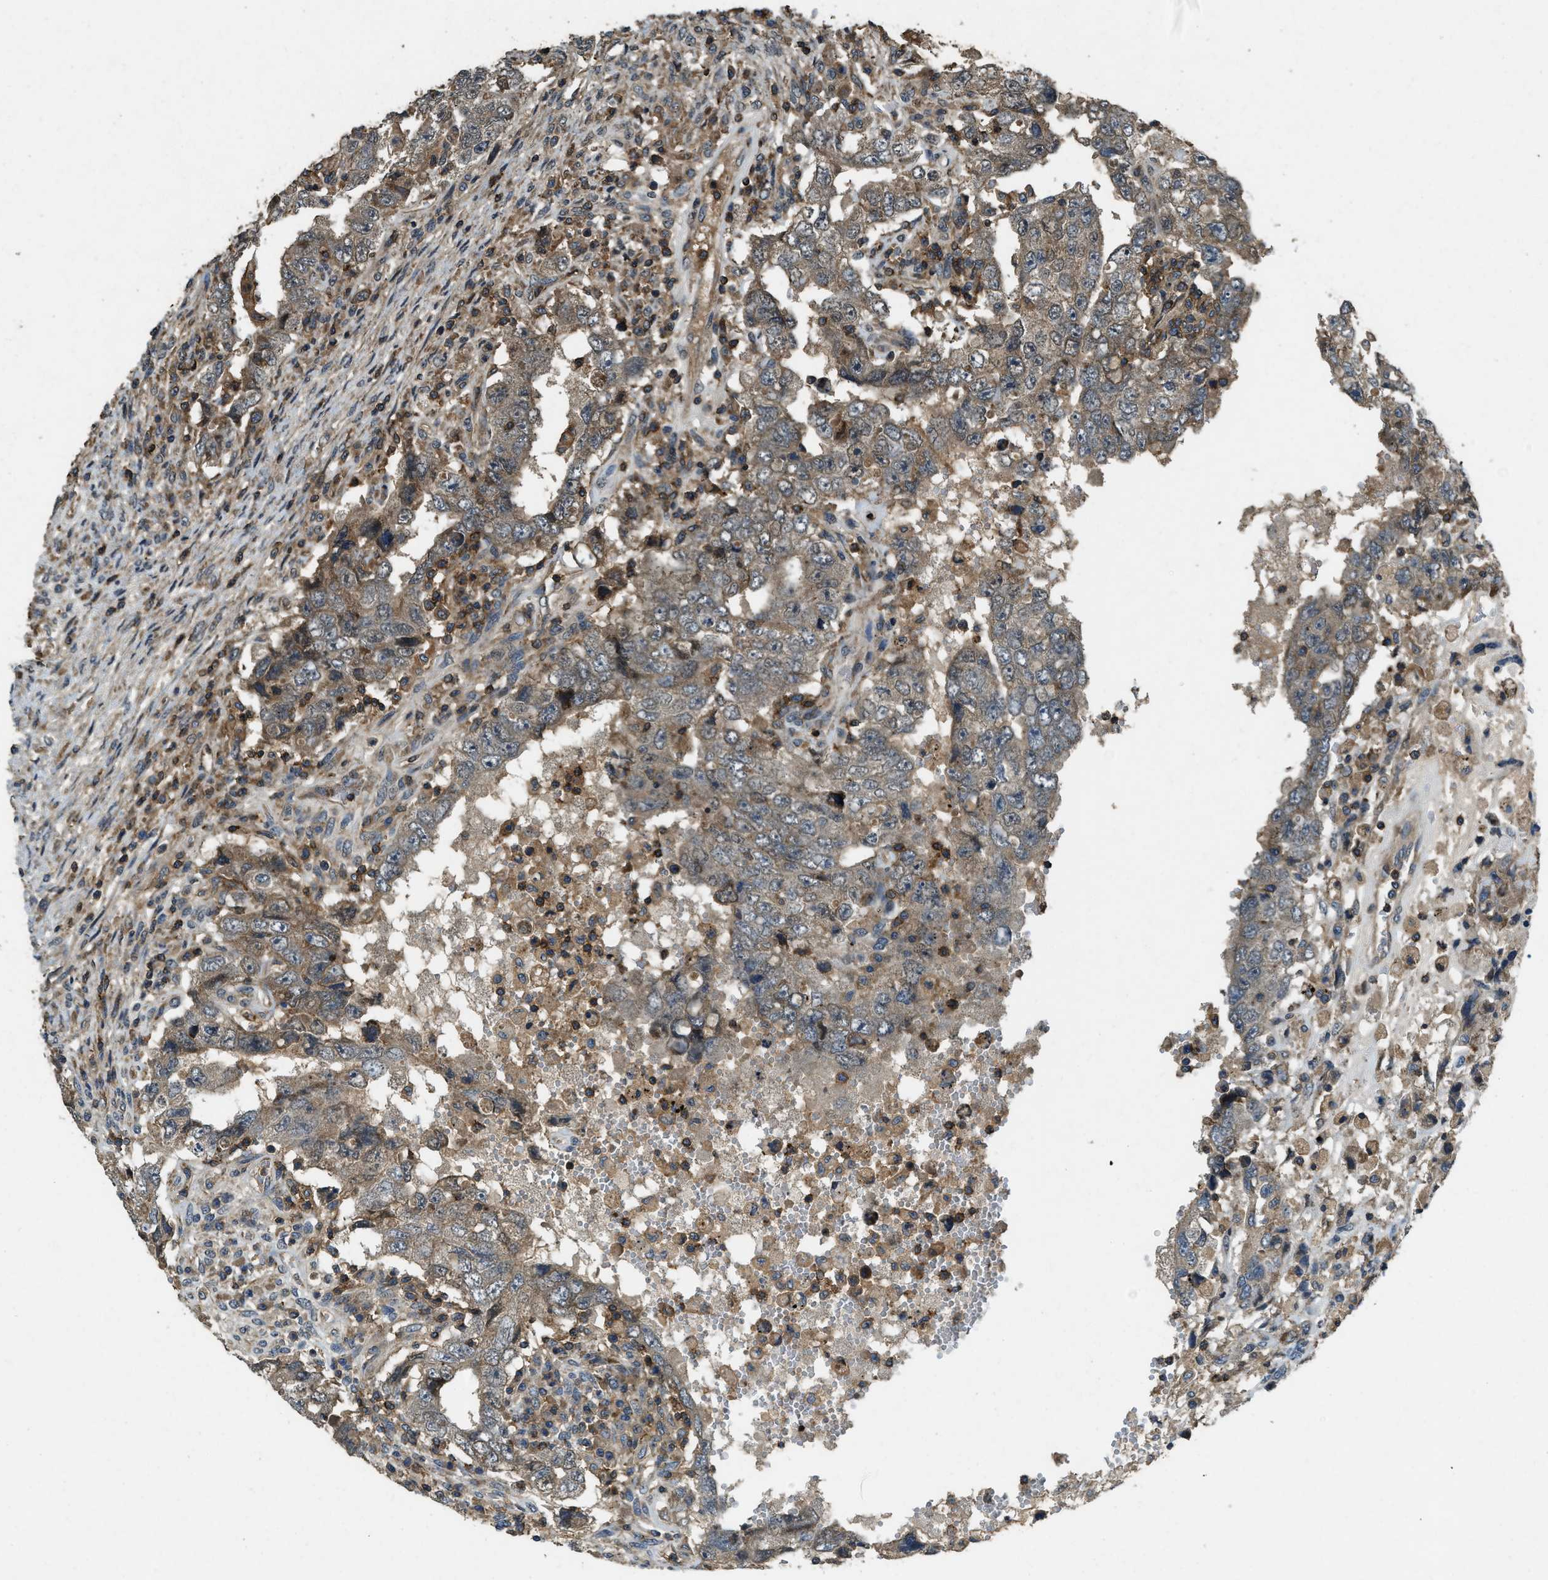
{"staining": {"intensity": "weak", "quantity": ">75%", "location": "cytoplasmic/membranous"}, "tissue": "testis cancer", "cell_type": "Tumor cells", "image_type": "cancer", "snomed": [{"axis": "morphology", "description": "Carcinoma, Embryonal, NOS"}, {"axis": "topography", "description": "Testis"}], "caption": "Immunohistochemistry (DAB (3,3'-diaminobenzidine)) staining of testis cancer (embryonal carcinoma) demonstrates weak cytoplasmic/membranous protein staining in approximately >75% of tumor cells. (Brightfield microscopy of DAB IHC at high magnification).", "gene": "ATP8B1", "patient": {"sex": "male", "age": 26}}